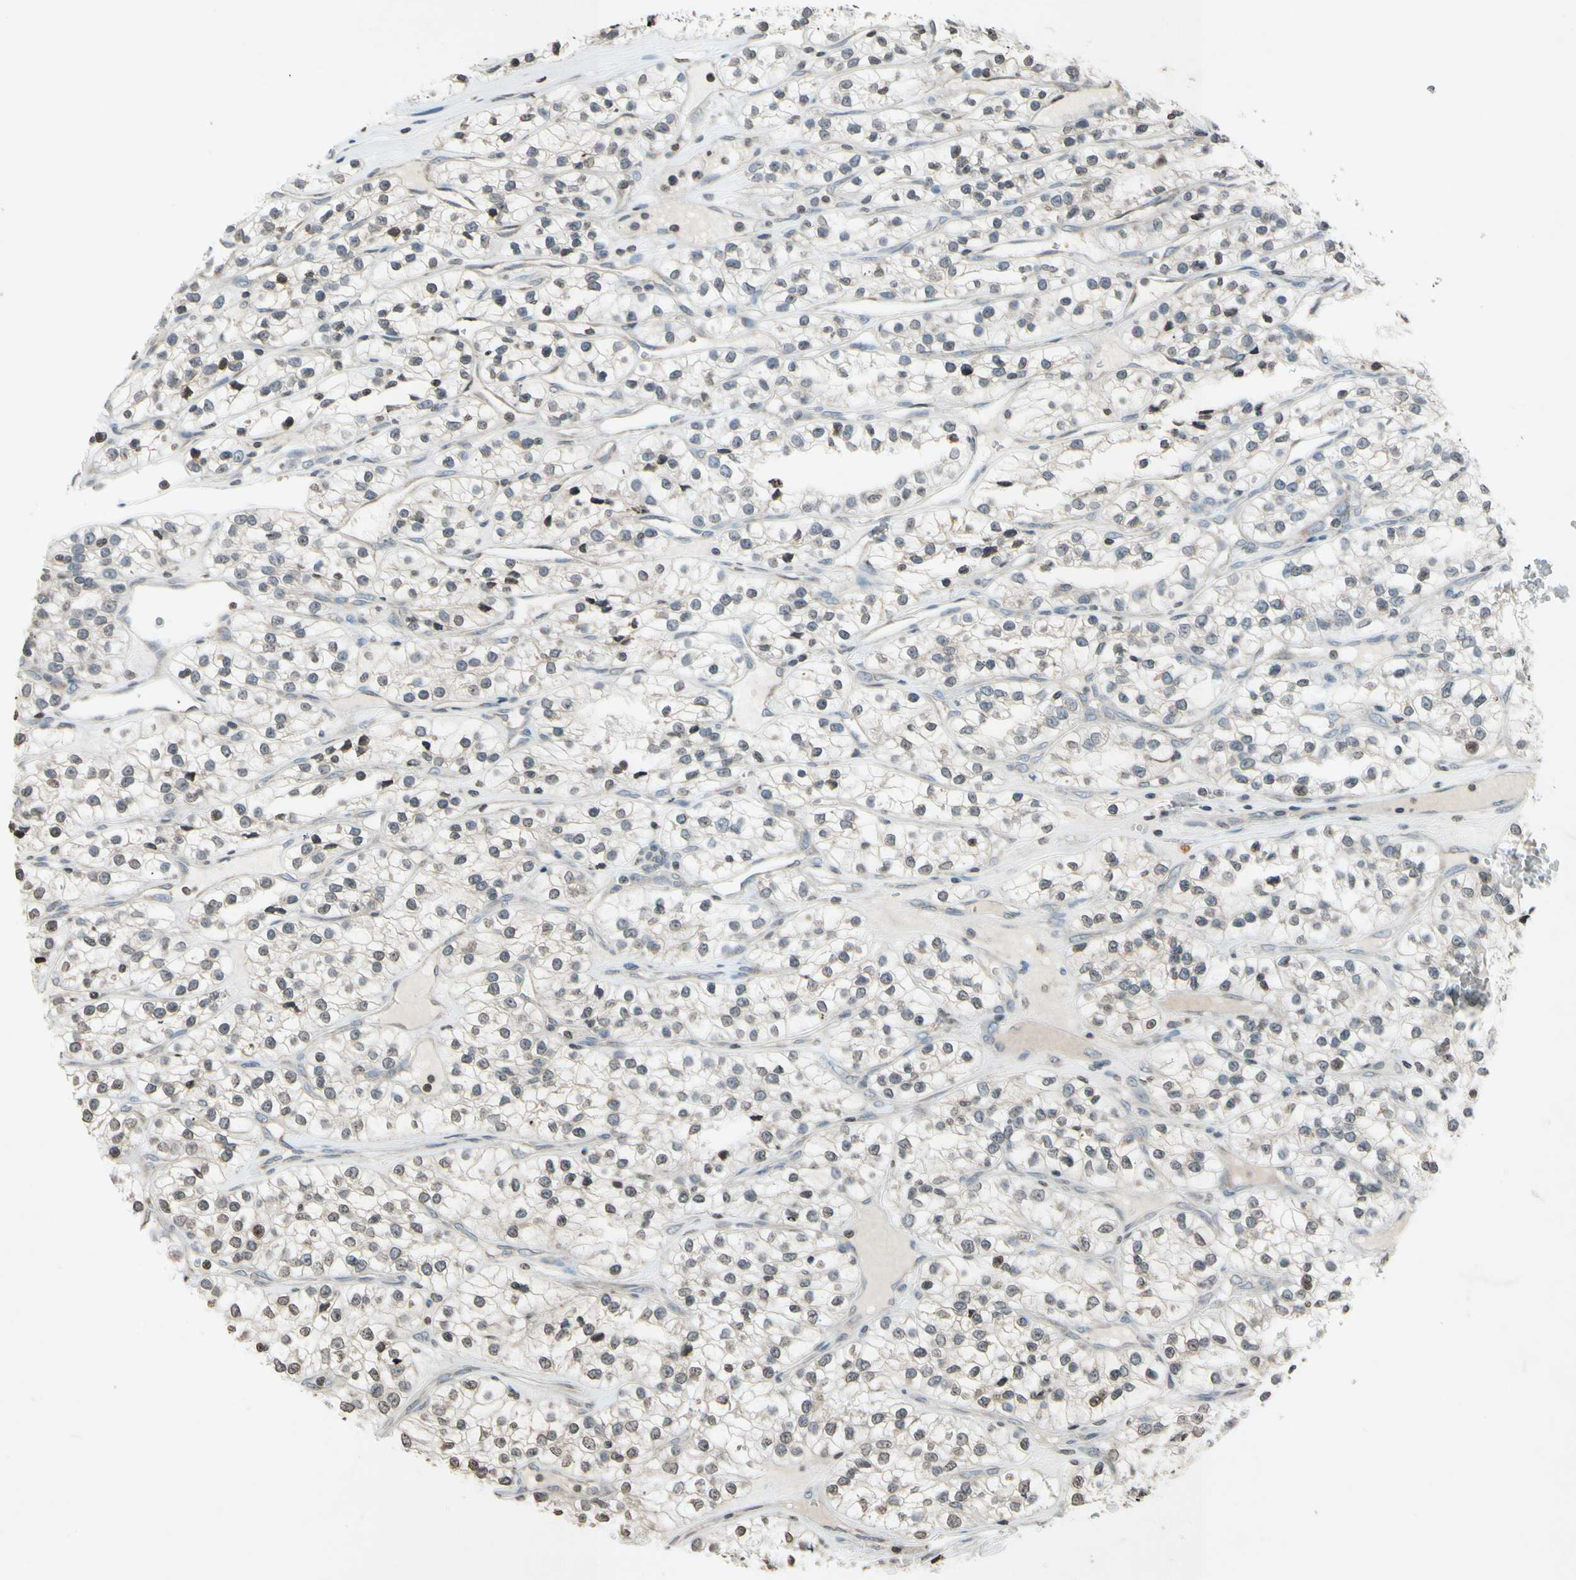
{"staining": {"intensity": "weak", "quantity": "25%-75%", "location": "cytoplasmic/membranous"}, "tissue": "renal cancer", "cell_type": "Tumor cells", "image_type": "cancer", "snomed": [{"axis": "morphology", "description": "Adenocarcinoma, NOS"}, {"axis": "topography", "description": "Kidney"}], "caption": "Renal cancer stained with immunohistochemistry (IHC) shows weak cytoplasmic/membranous staining in about 25%-75% of tumor cells.", "gene": "CLDN11", "patient": {"sex": "female", "age": 57}}